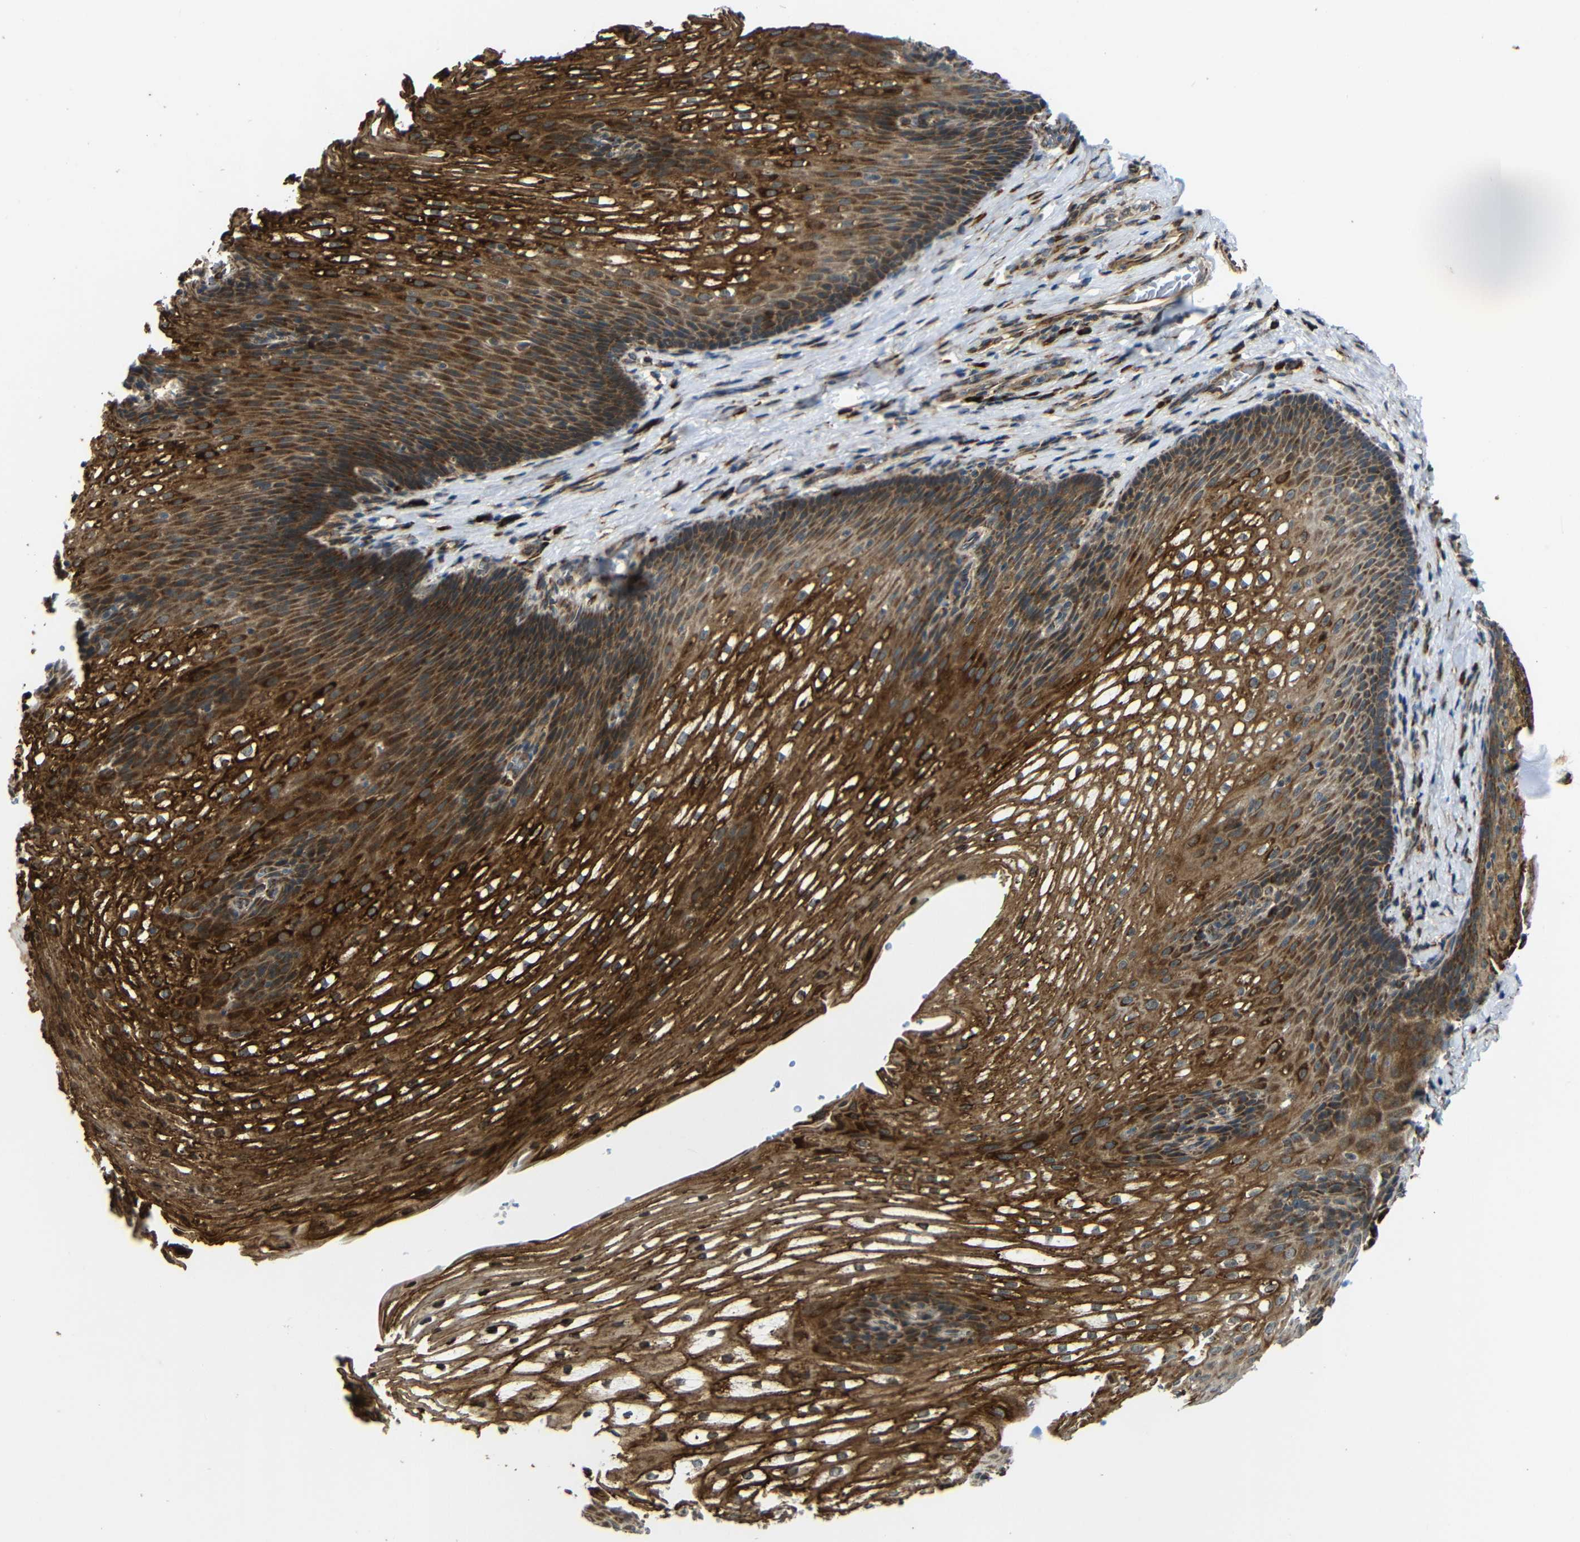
{"staining": {"intensity": "strong", "quantity": ">75%", "location": "cytoplasmic/membranous"}, "tissue": "esophagus", "cell_type": "Squamous epithelial cells", "image_type": "normal", "snomed": [{"axis": "morphology", "description": "Normal tissue, NOS"}, {"axis": "topography", "description": "Esophagus"}], "caption": "A brown stain highlights strong cytoplasmic/membranous staining of a protein in squamous epithelial cells of unremarkable human esophagus. The staining was performed using DAB to visualize the protein expression in brown, while the nuclei were stained in blue with hematoxylin (Magnification: 20x).", "gene": "KANK4", "patient": {"sex": "male", "age": 48}}